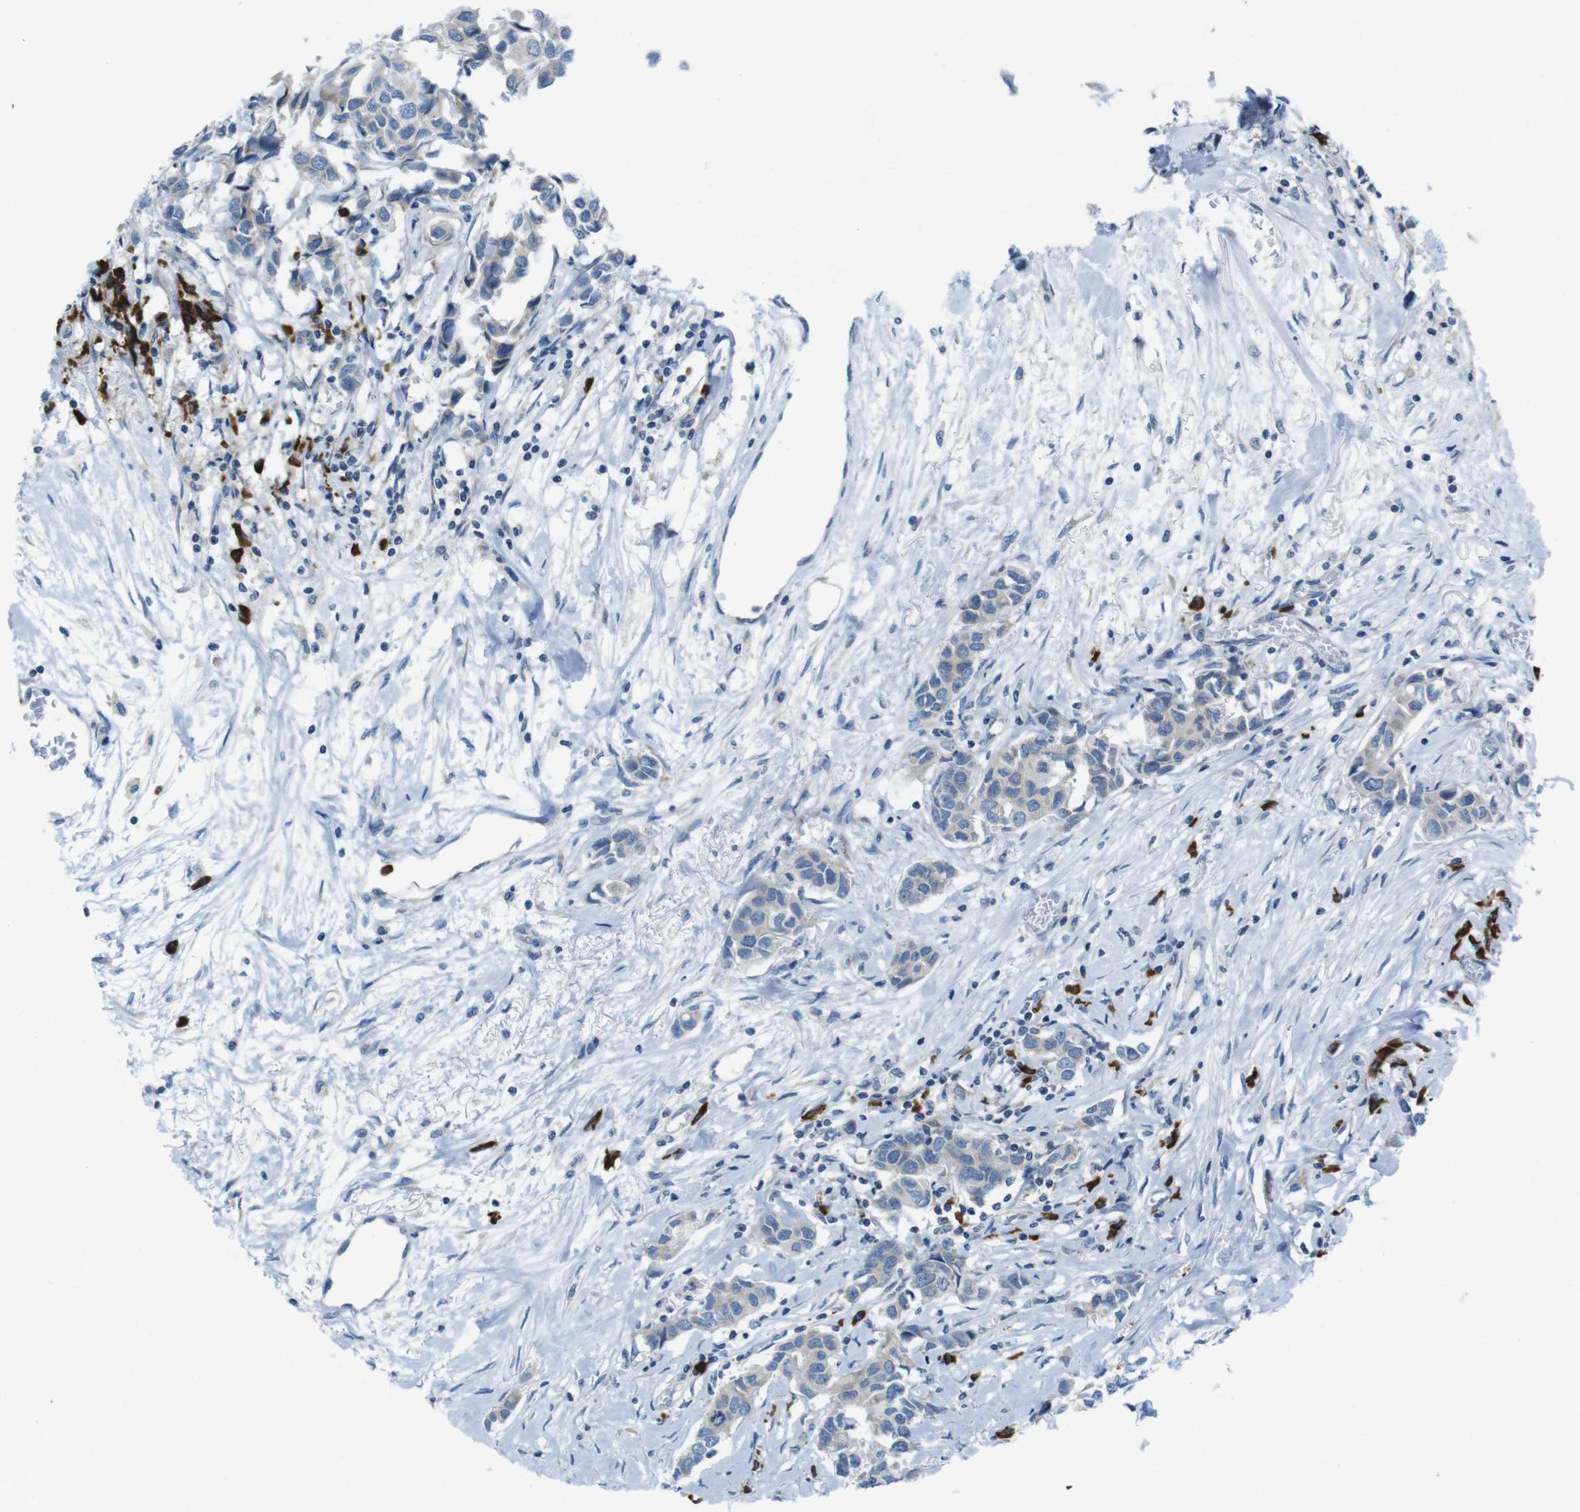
{"staining": {"intensity": "weak", "quantity": "<25%", "location": "cytoplasmic/membranous"}, "tissue": "breast cancer", "cell_type": "Tumor cells", "image_type": "cancer", "snomed": [{"axis": "morphology", "description": "Duct carcinoma"}, {"axis": "topography", "description": "Breast"}], "caption": "This is an immunohistochemistry (IHC) micrograph of breast cancer (invasive ductal carcinoma). There is no staining in tumor cells.", "gene": "CLPTM1L", "patient": {"sex": "female", "age": 80}}